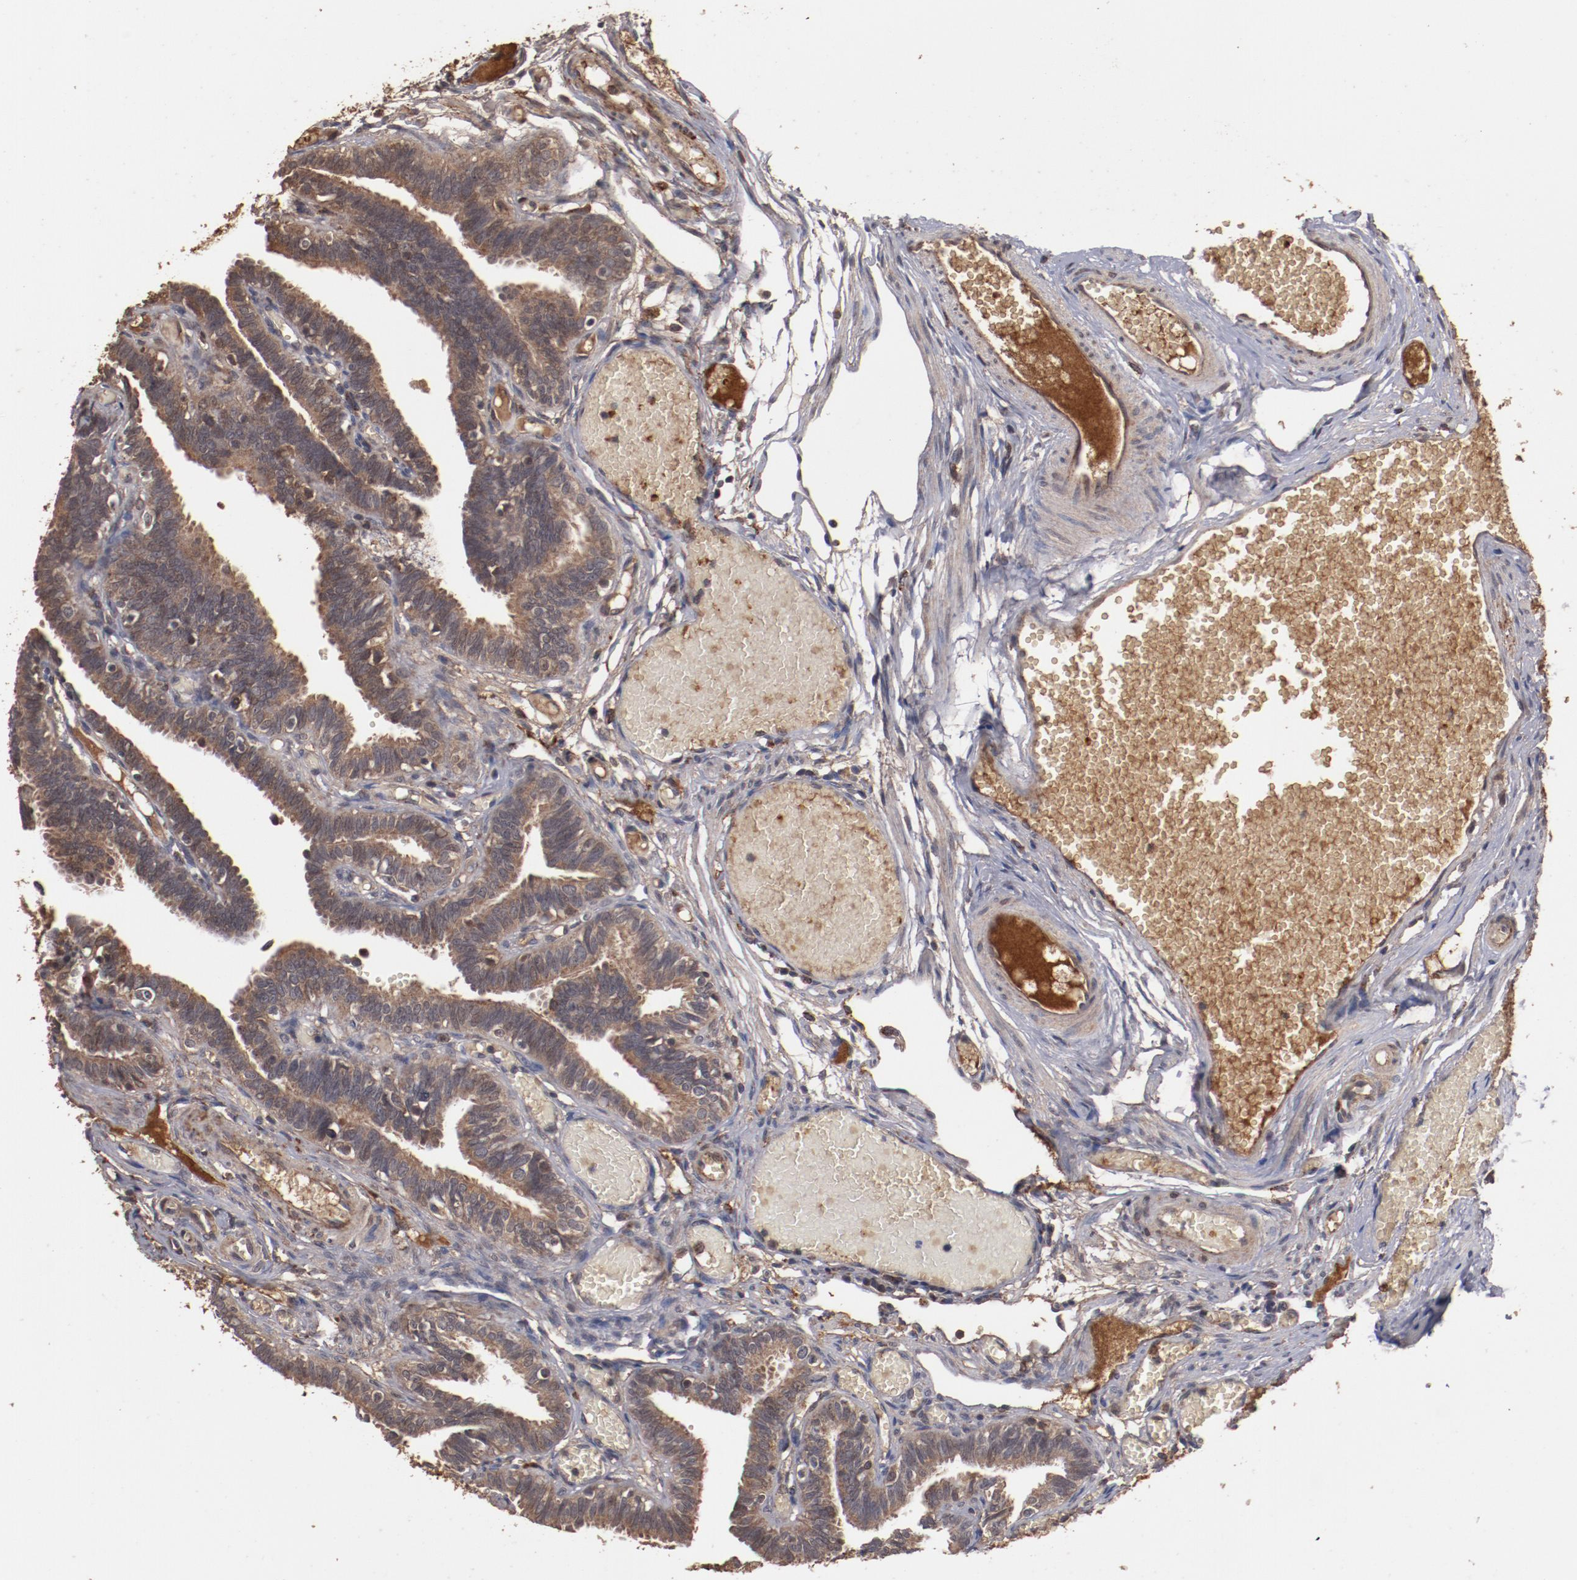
{"staining": {"intensity": "strong", "quantity": ">75%", "location": "cytoplasmic/membranous"}, "tissue": "fallopian tube", "cell_type": "Glandular cells", "image_type": "normal", "snomed": [{"axis": "morphology", "description": "Normal tissue, NOS"}, {"axis": "topography", "description": "Fallopian tube"}], "caption": "Brown immunohistochemical staining in benign fallopian tube shows strong cytoplasmic/membranous positivity in approximately >75% of glandular cells.", "gene": "TENM1", "patient": {"sex": "female", "age": 29}}